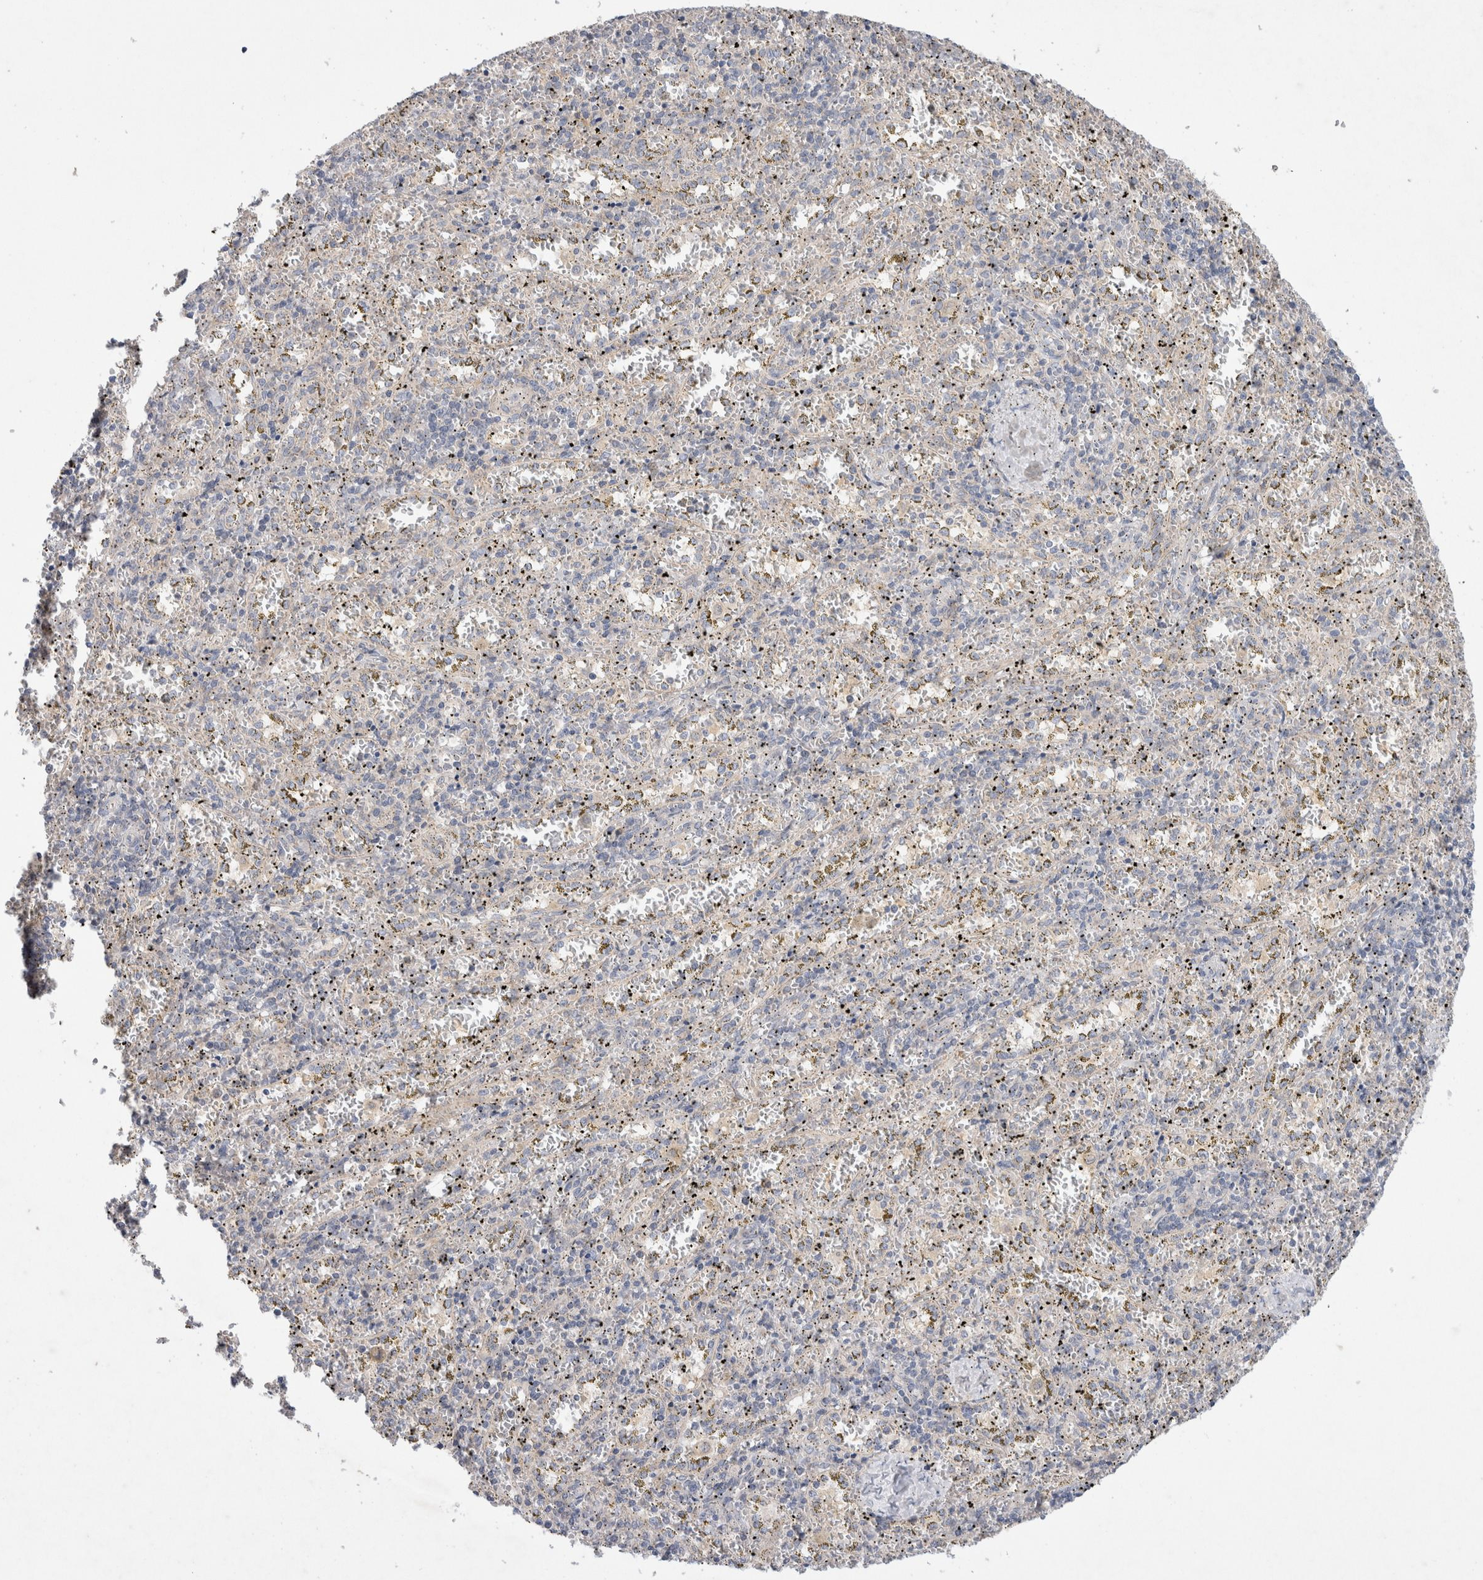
{"staining": {"intensity": "negative", "quantity": "none", "location": "none"}, "tissue": "spleen", "cell_type": "Cells in red pulp", "image_type": "normal", "snomed": [{"axis": "morphology", "description": "Normal tissue, NOS"}, {"axis": "topography", "description": "Spleen"}], "caption": "Spleen stained for a protein using immunohistochemistry displays no expression cells in red pulp.", "gene": "IFT74", "patient": {"sex": "male", "age": 11}}